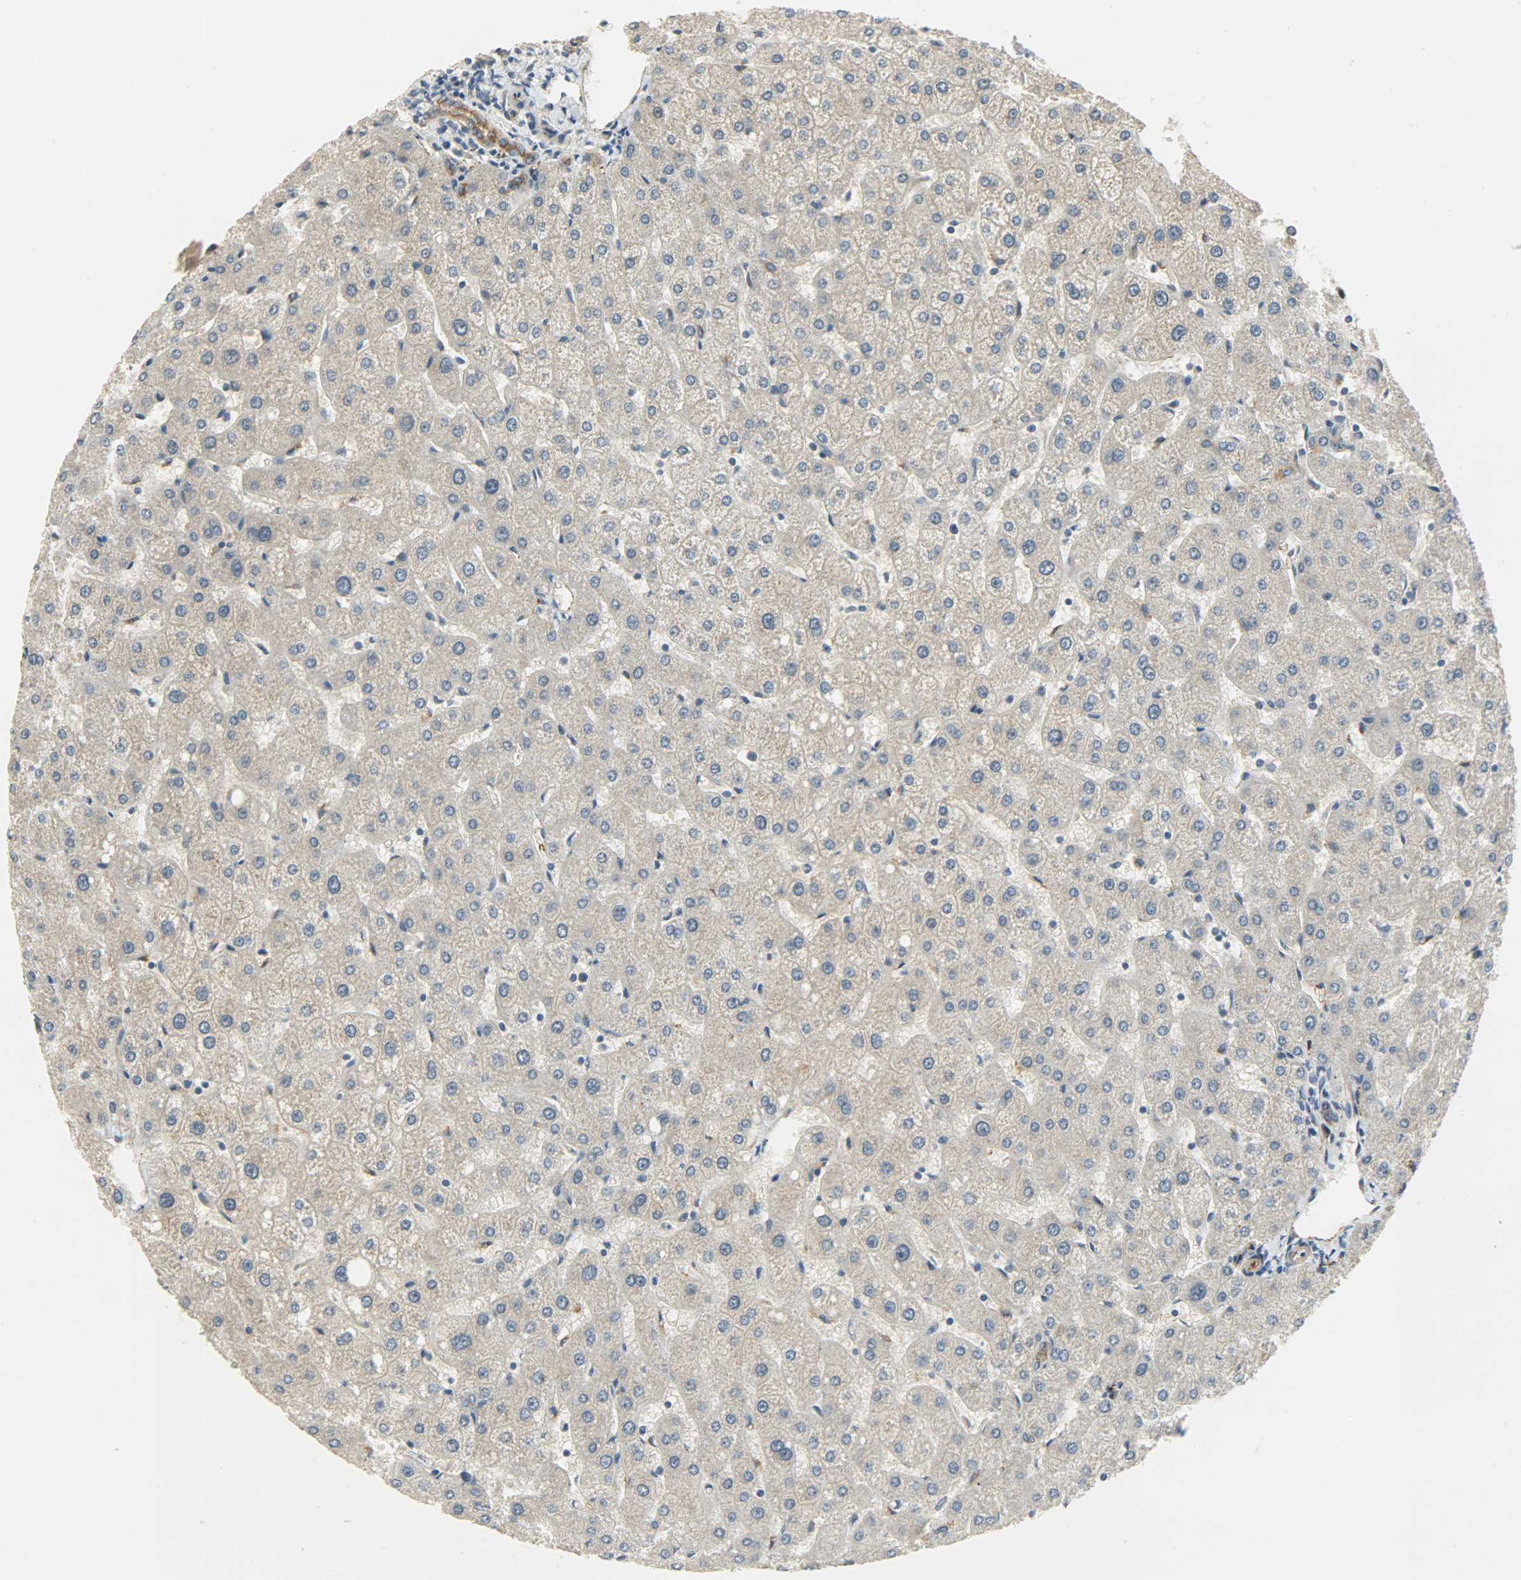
{"staining": {"intensity": "moderate", "quantity": ">75%", "location": "cytoplasmic/membranous"}, "tissue": "liver", "cell_type": "Cholangiocytes", "image_type": "normal", "snomed": [{"axis": "morphology", "description": "Normal tissue, NOS"}, {"axis": "topography", "description": "Liver"}], "caption": "Moderate cytoplasmic/membranous staining for a protein is present in about >75% of cholangiocytes of normal liver using immunohistochemistry.", "gene": "KIAA1217", "patient": {"sex": "male", "age": 67}}